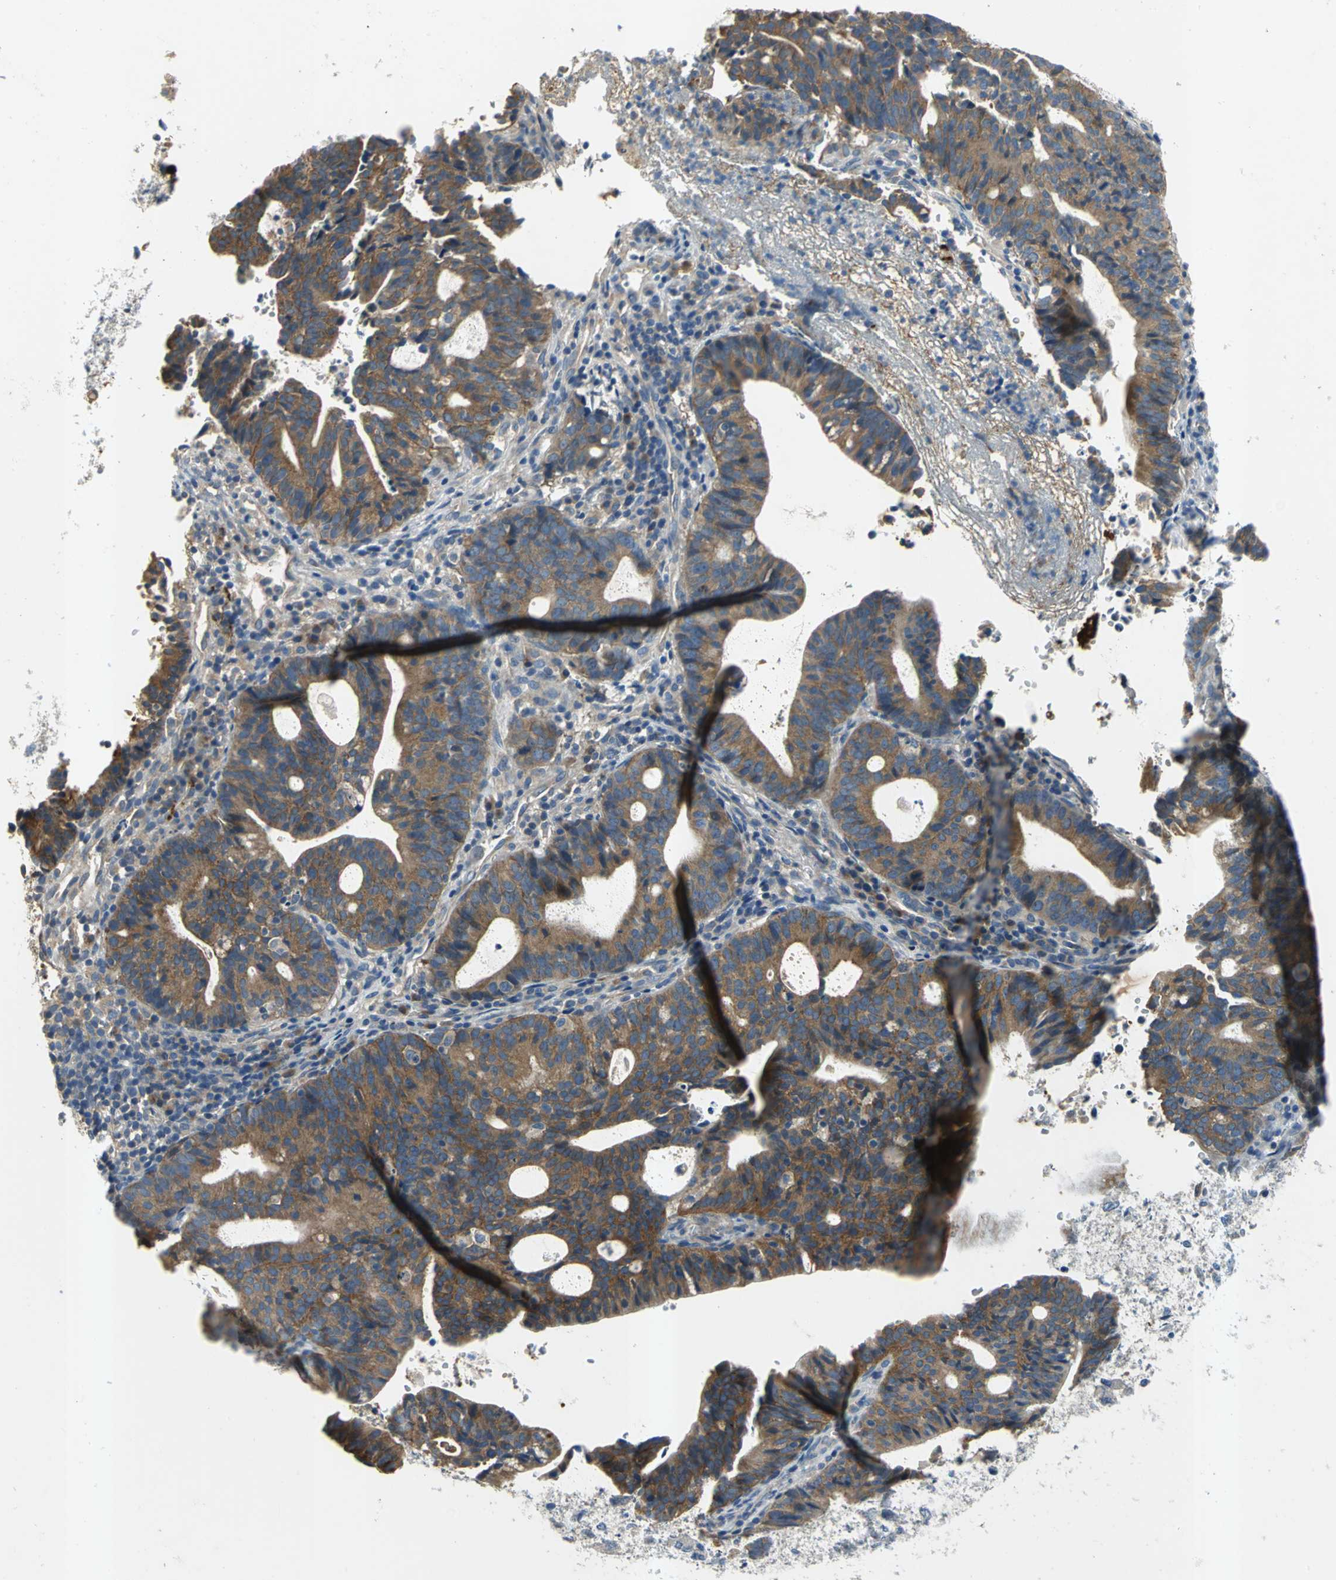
{"staining": {"intensity": "moderate", "quantity": ">75%", "location": "cytoplasmic/membranous"}, "tissue": "endometrial cancer", "cell_type": "Tumor cells", "image_type": "cancer", "snomed": [{"axis": "morphology", "description": "Adenocarcinoma, NOS"}, {"axis": "topography", "description": "Uterus"}], "caption": "IHC of adenocarcinoma (endometrial) demonstrates medium levels of moderate cytoplasmic/membranous positivity in approximately >75% of tumor cells. (DAB (3,3'-diaminobenzidine) = brown stain, brightfield microscopy at high magnification).", "gene": "SLC16A7", "patient": {"sex": "female", "age": 83}}